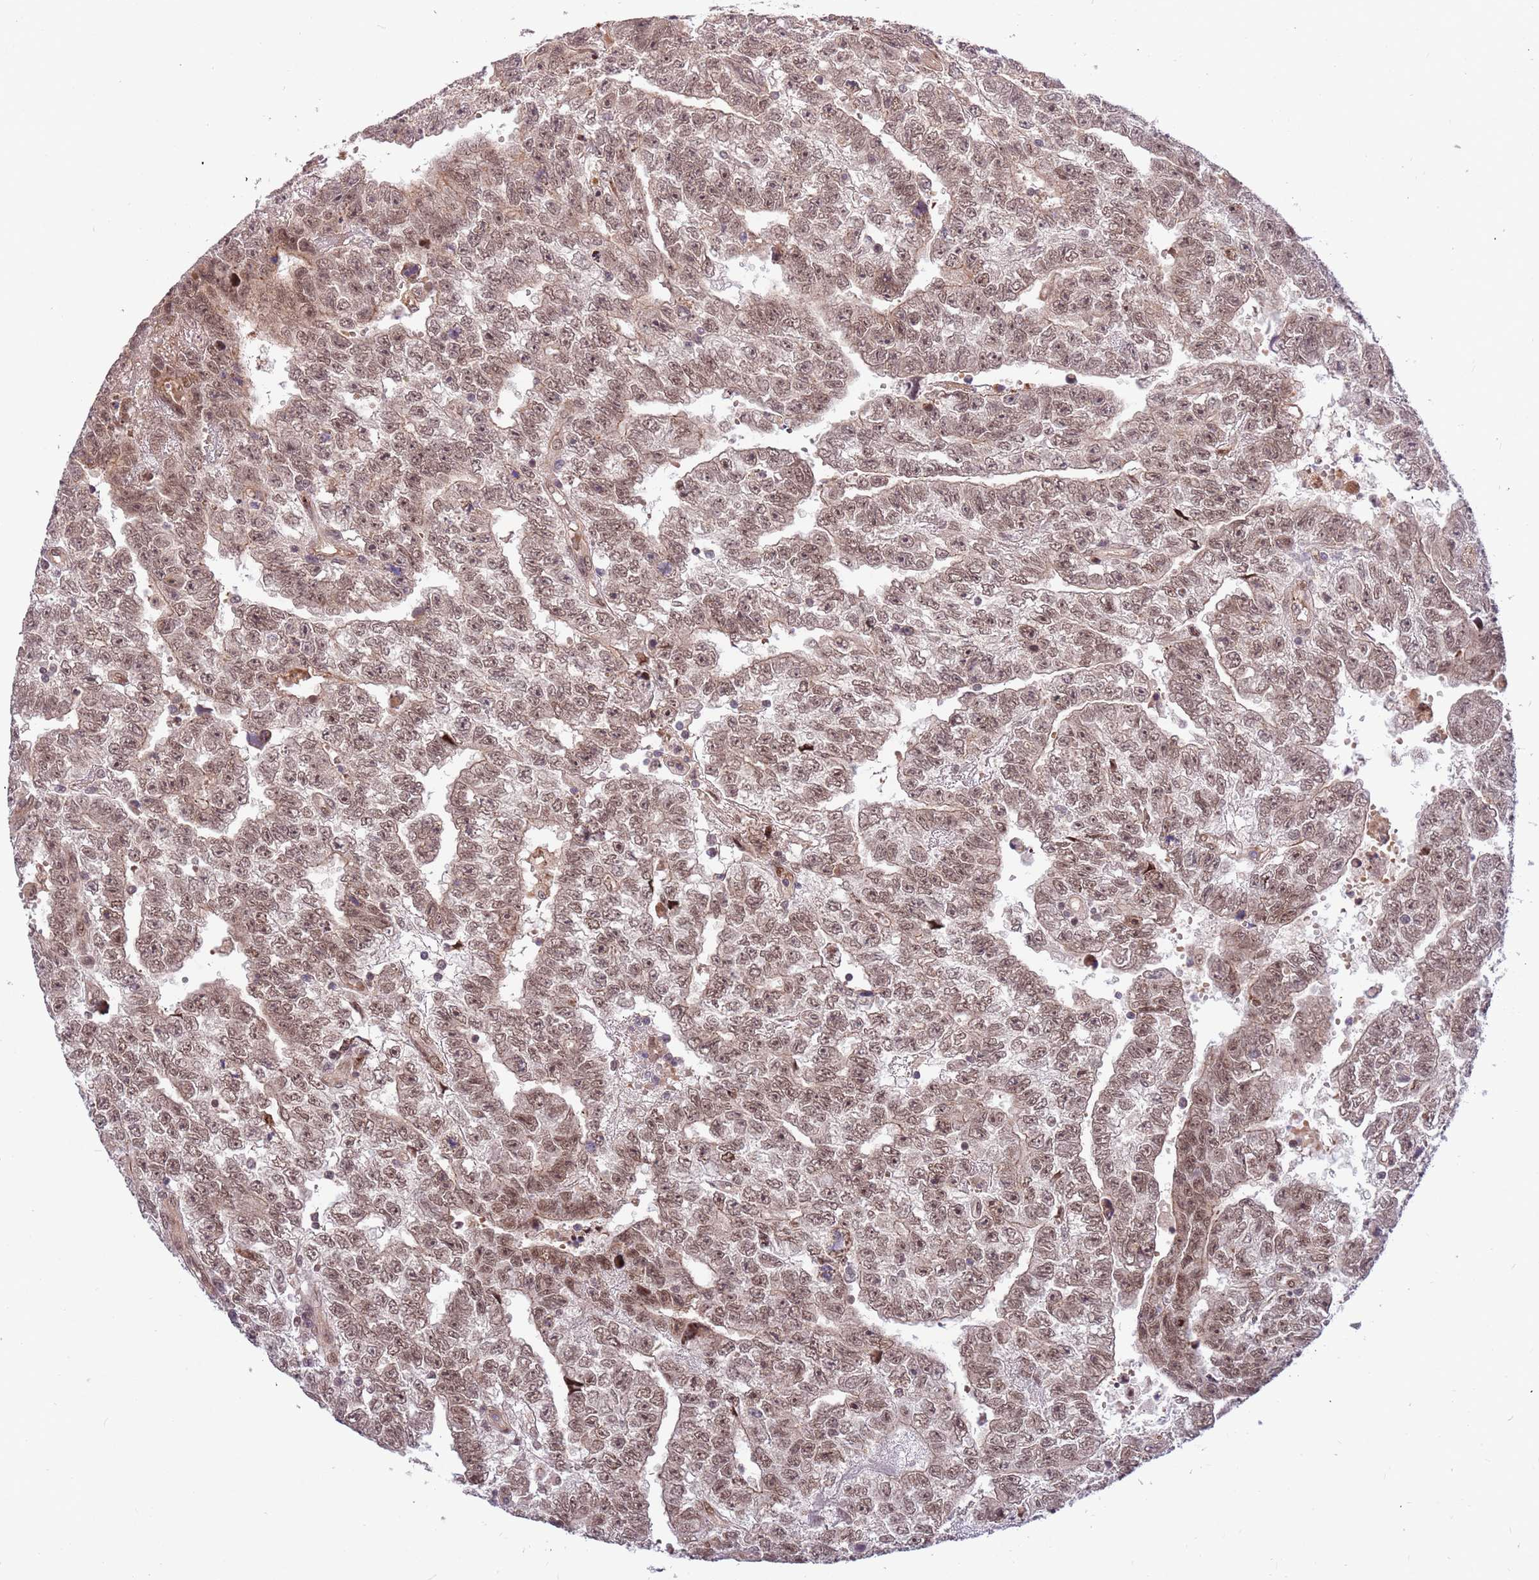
{"staining": {"intensity": "weak", "quantity": ">75%", "location": "nuclear"}, "tissue": "testis cancer", "cell_type": "Tumor cells", "image_type": "cancer", "snomed": [{"axis": "morphology", "description": "Carcinoma, Embryonal, NOS"}, {"axis": "topography", "description": "Testis"}], "caption": "Testis embryonal carcinoma stained for a protein demonstrates weak nuclear positivity in tumor cells. (DAB IHC with brightfield microscopy, high magnification).", "gene": "HAUS3", "patient": {"sex": "male", "age": 25}}